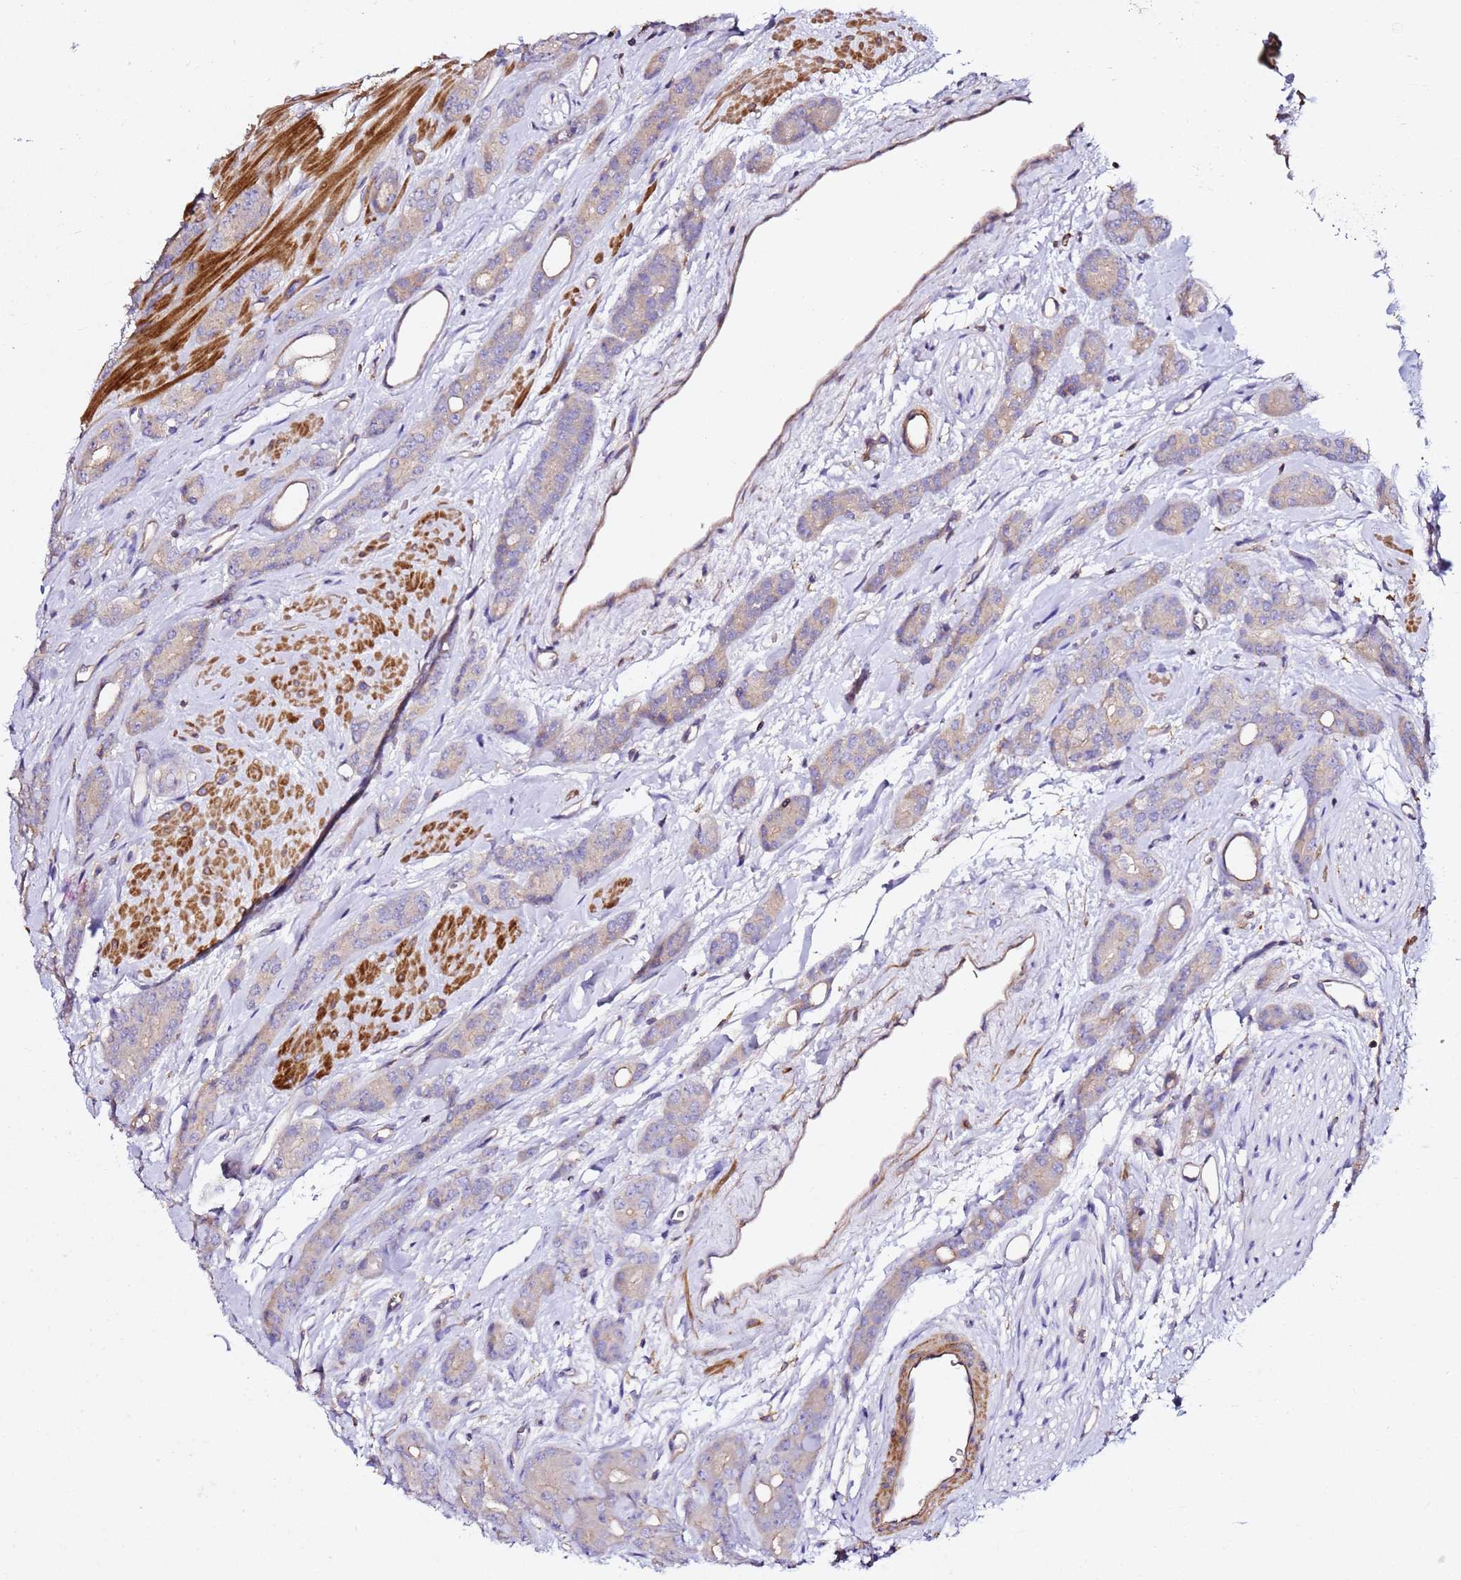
{"staining": {"intensity": "negative", "quantity": "none", "location": "none"}, "tissue": "prostate cancer", "cell_type": "Tumor cells", "image_type": "cancer", "snomed": [{"axis": "morphology", "description": "Adenocarcinoma, High grade"}, {"axis": "topography", "description": "Prostate"}], "caption": "This is a image of immunohistochemistry (IHC) staining of prostate high-grade adenocarcinoma, which shows no expression in tumor cells.", "gene": "ZFP36L2", "patient": {"sex": "male", "age": 62}}